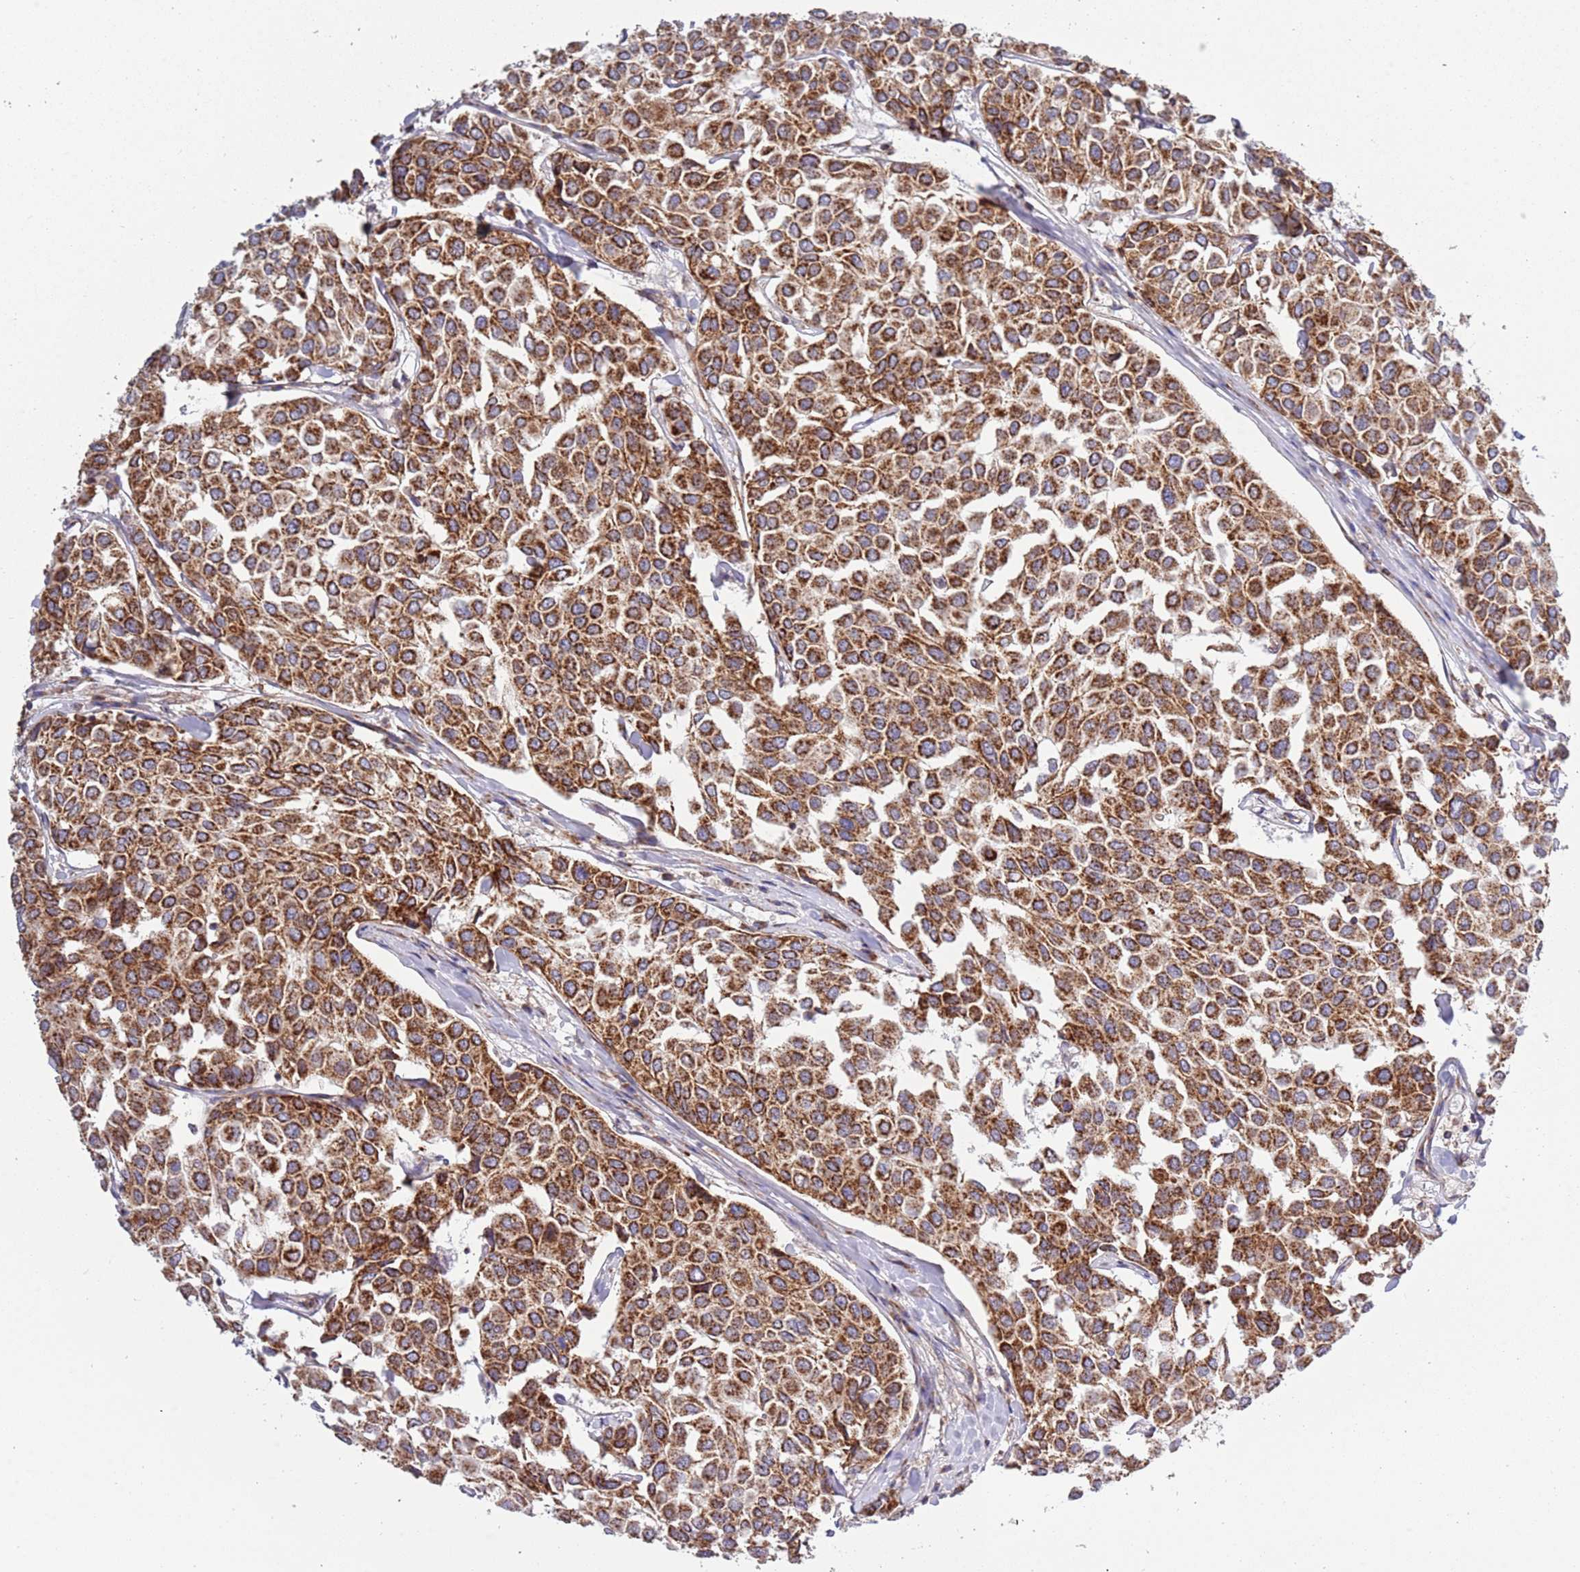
{"staining": {"intensity": "strong", "quantity": ">75%", "location": "cytoplasmic/membranous"}, "tissue": "breast cancer", "cell_type": "Tumor cells", "image_type": "cancer", "snomed": [{"axis": "morphology", "description": "Duct carcinoma"}, {"axis": "topography", "description": "Breast"}], "caption": "DAB (3,3'-diaminobenzidine) immunohistochemical staining of breast cancer shows strong cytoplasmic/membranous protein staining in approximately >75% of tumor cells.", "gene": "IRS4", "patient": {"sex": "female", "age": 55}}